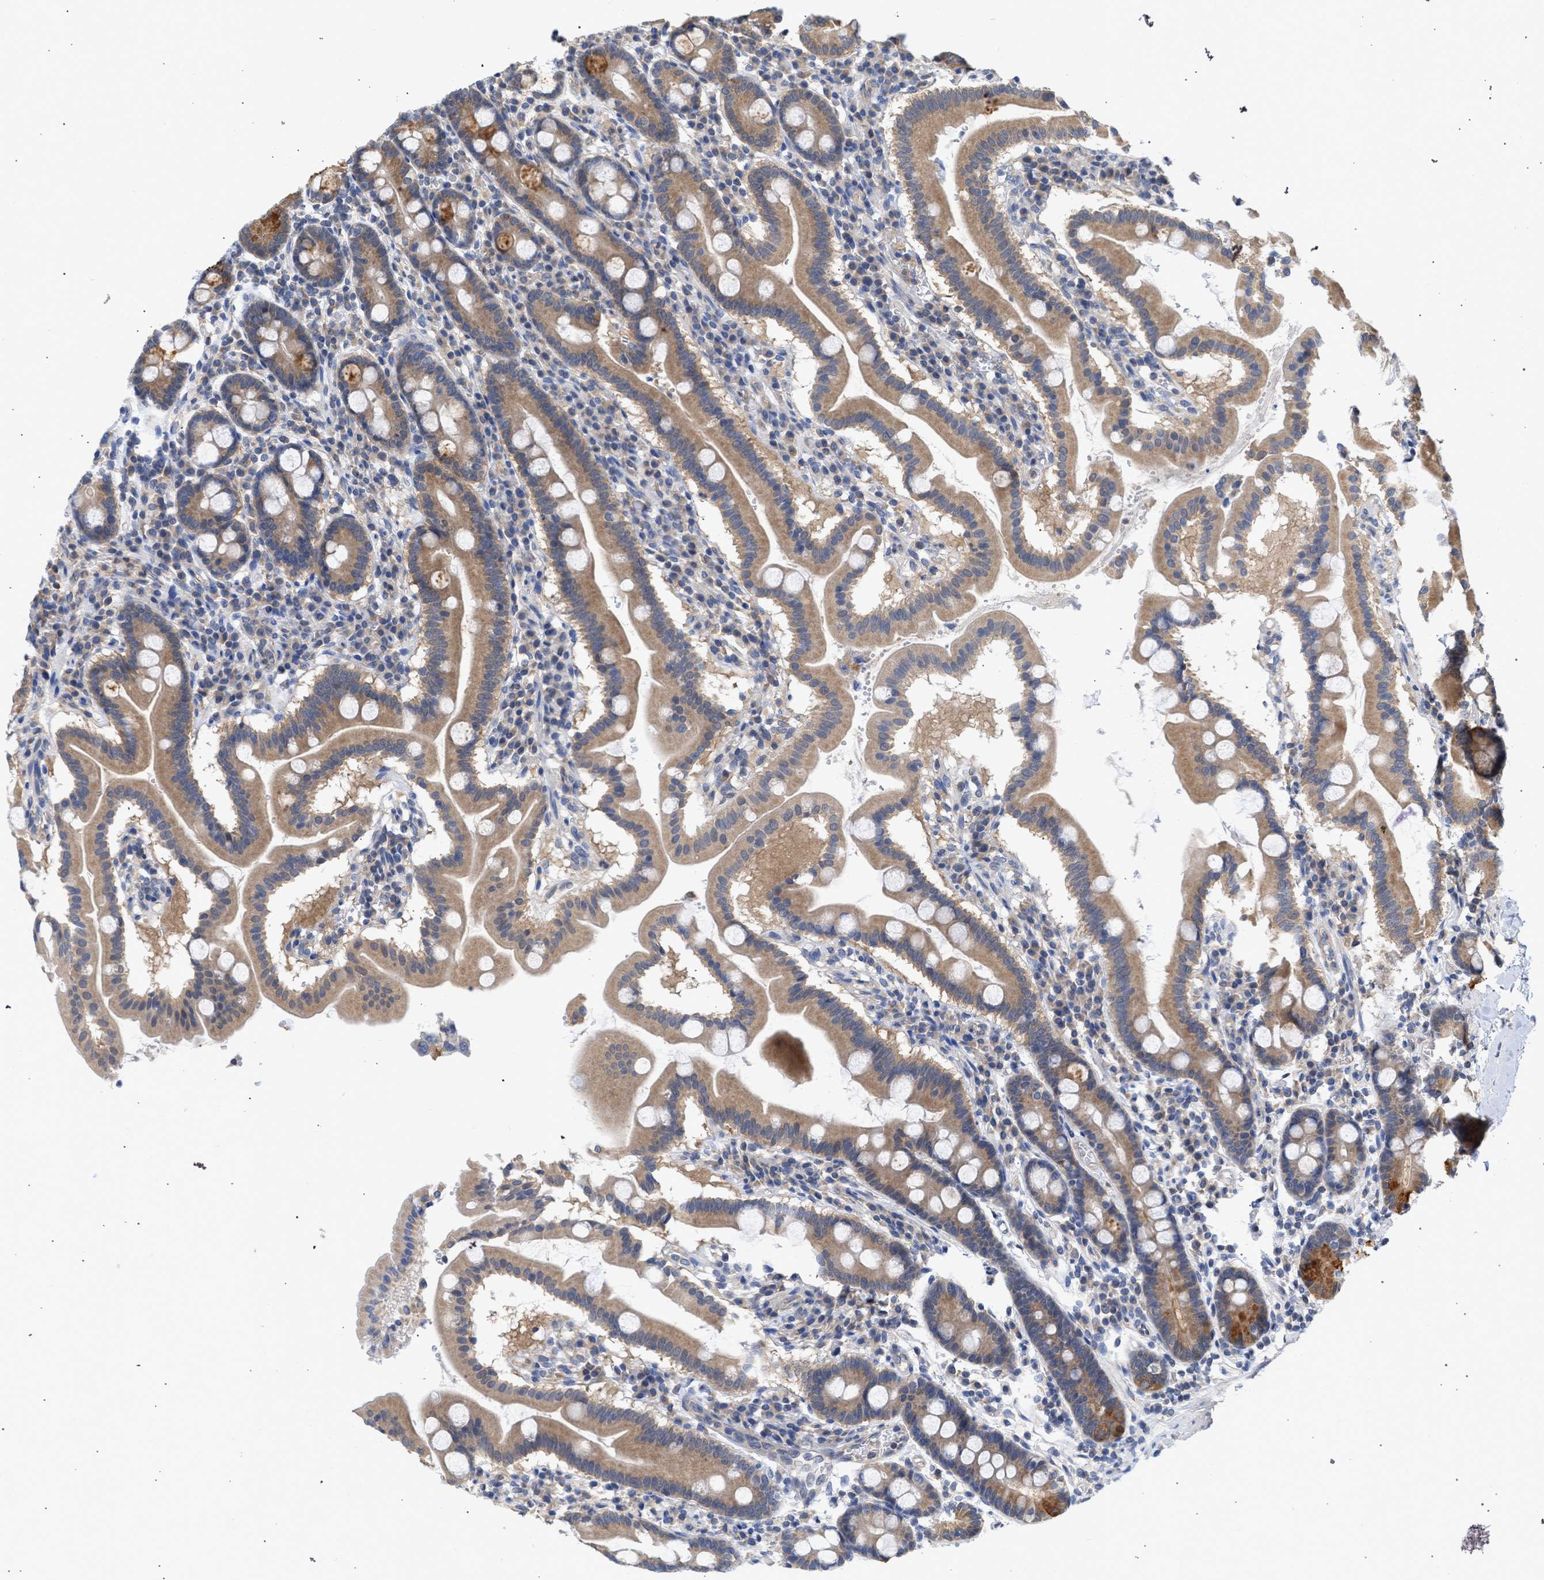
{"staining": {"intensity": "moderate", "quantity": ">75%", "location": "cytoplasmic/membranous"}, "tissue": "duodenum", "cell_type": "Glandular cells", "image_type": "normal", "snomed": [{"axis": "morphology", "description": "Normal tissue, NOS"}, {"axis": "topography", "description": "Duodenum"}], "caption": "An IHC micrograph of benign tissue is shown. Protein staining in brown highlights moderate cytoplasmic/membranous positivity in duodenum within glandular cells. (Brightfield microscopy of DAB IHC at high magnification).", "gene": "MAP2K3", "patient": {"sex": "male", "age": 50}}